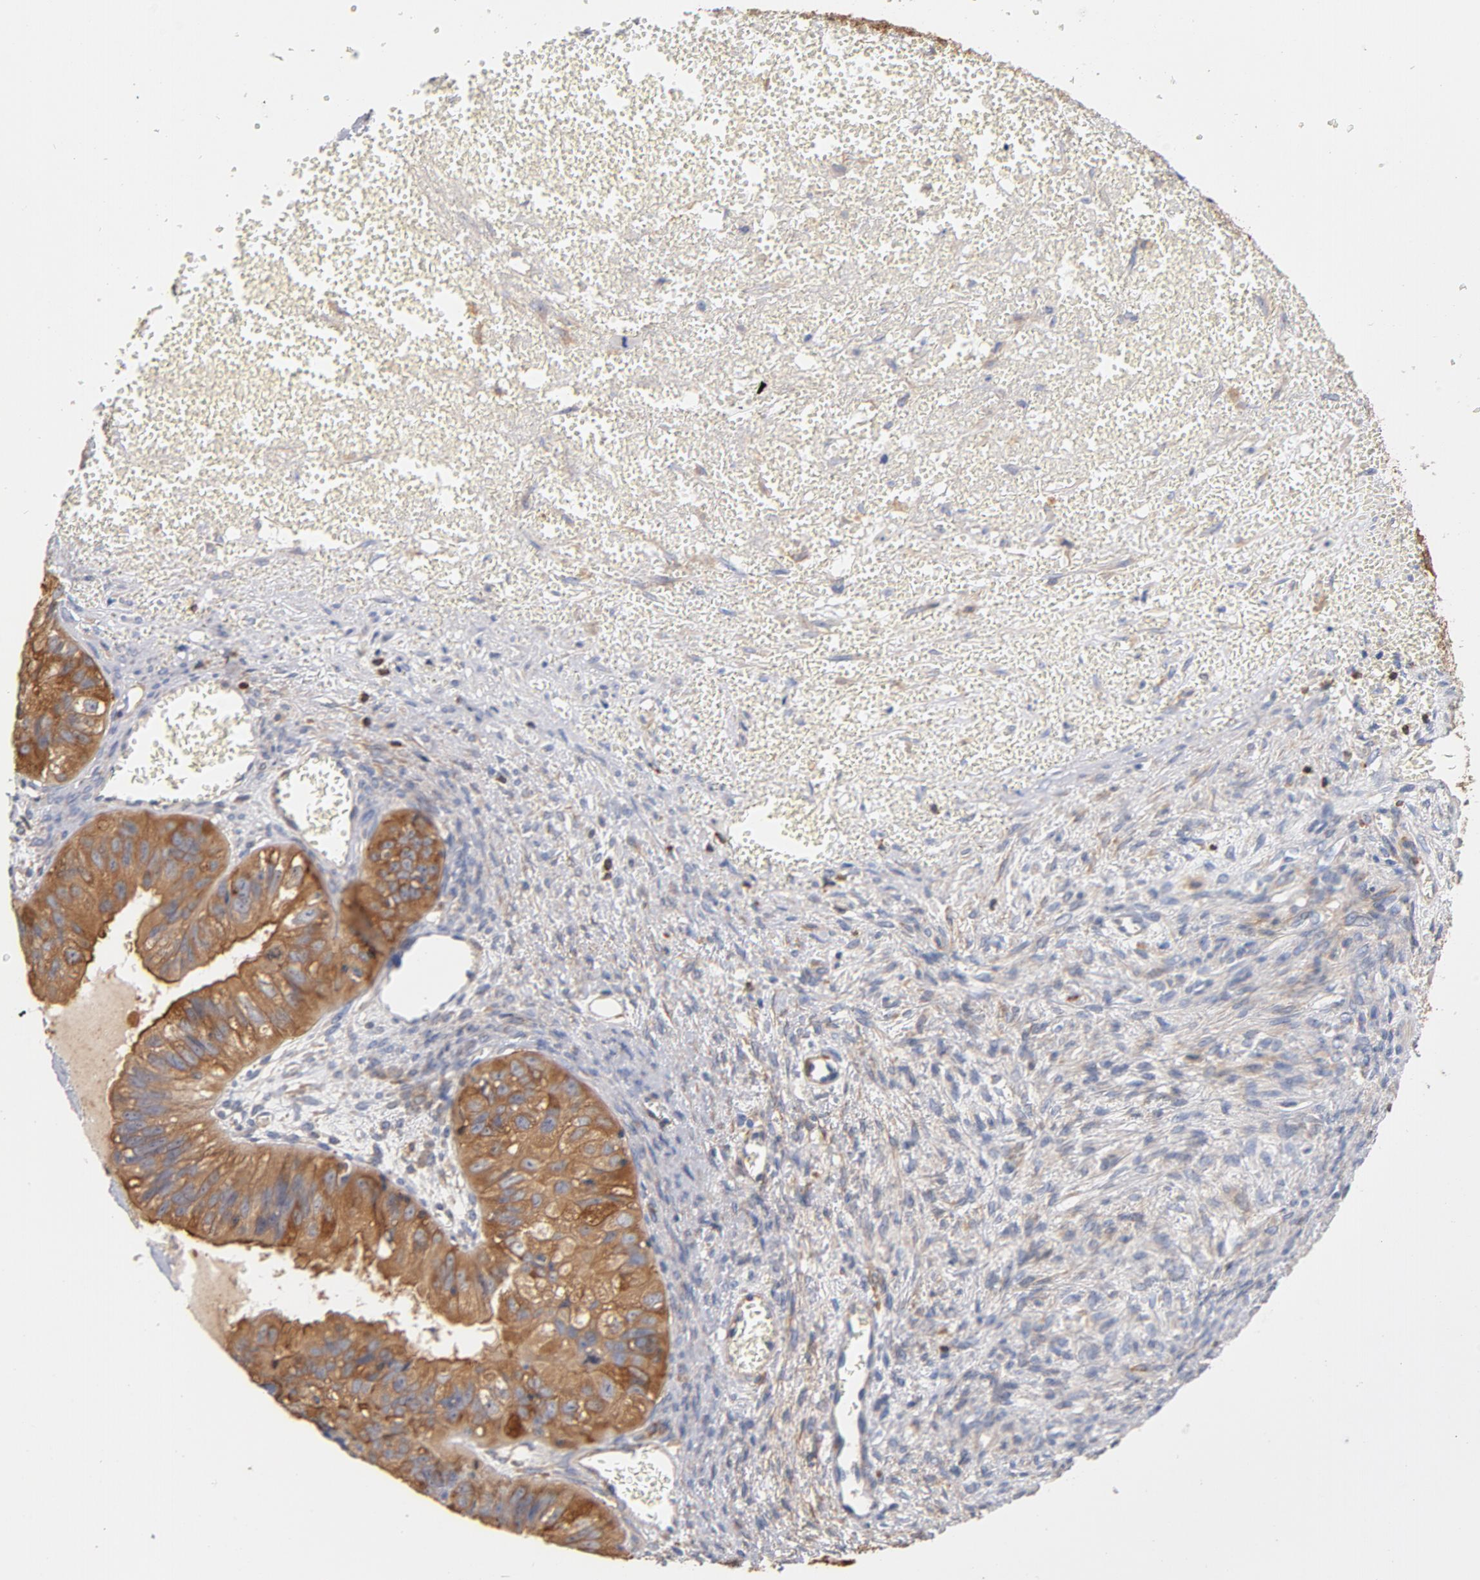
{"staining": {"intensity": "moderate", "quantity": ">75%", "location": "cytoplasmic/membranous"}, "tissue": "ovarian cancer", "cell_type": "Tumor cells", "image_type": "cancer", "snomed": [{"axis": "morphology", "description": "Carcinoma, endometroid"}, {"axis": "topography", "description": "Ovary"}], "caption": "The immunohistochemical stain shows moderate cytoplasmic/membranous staining in tumor cells of ovarian cancer tissue.", "gene": "EZR", "patient": {"sex": "female", "age": 85}}